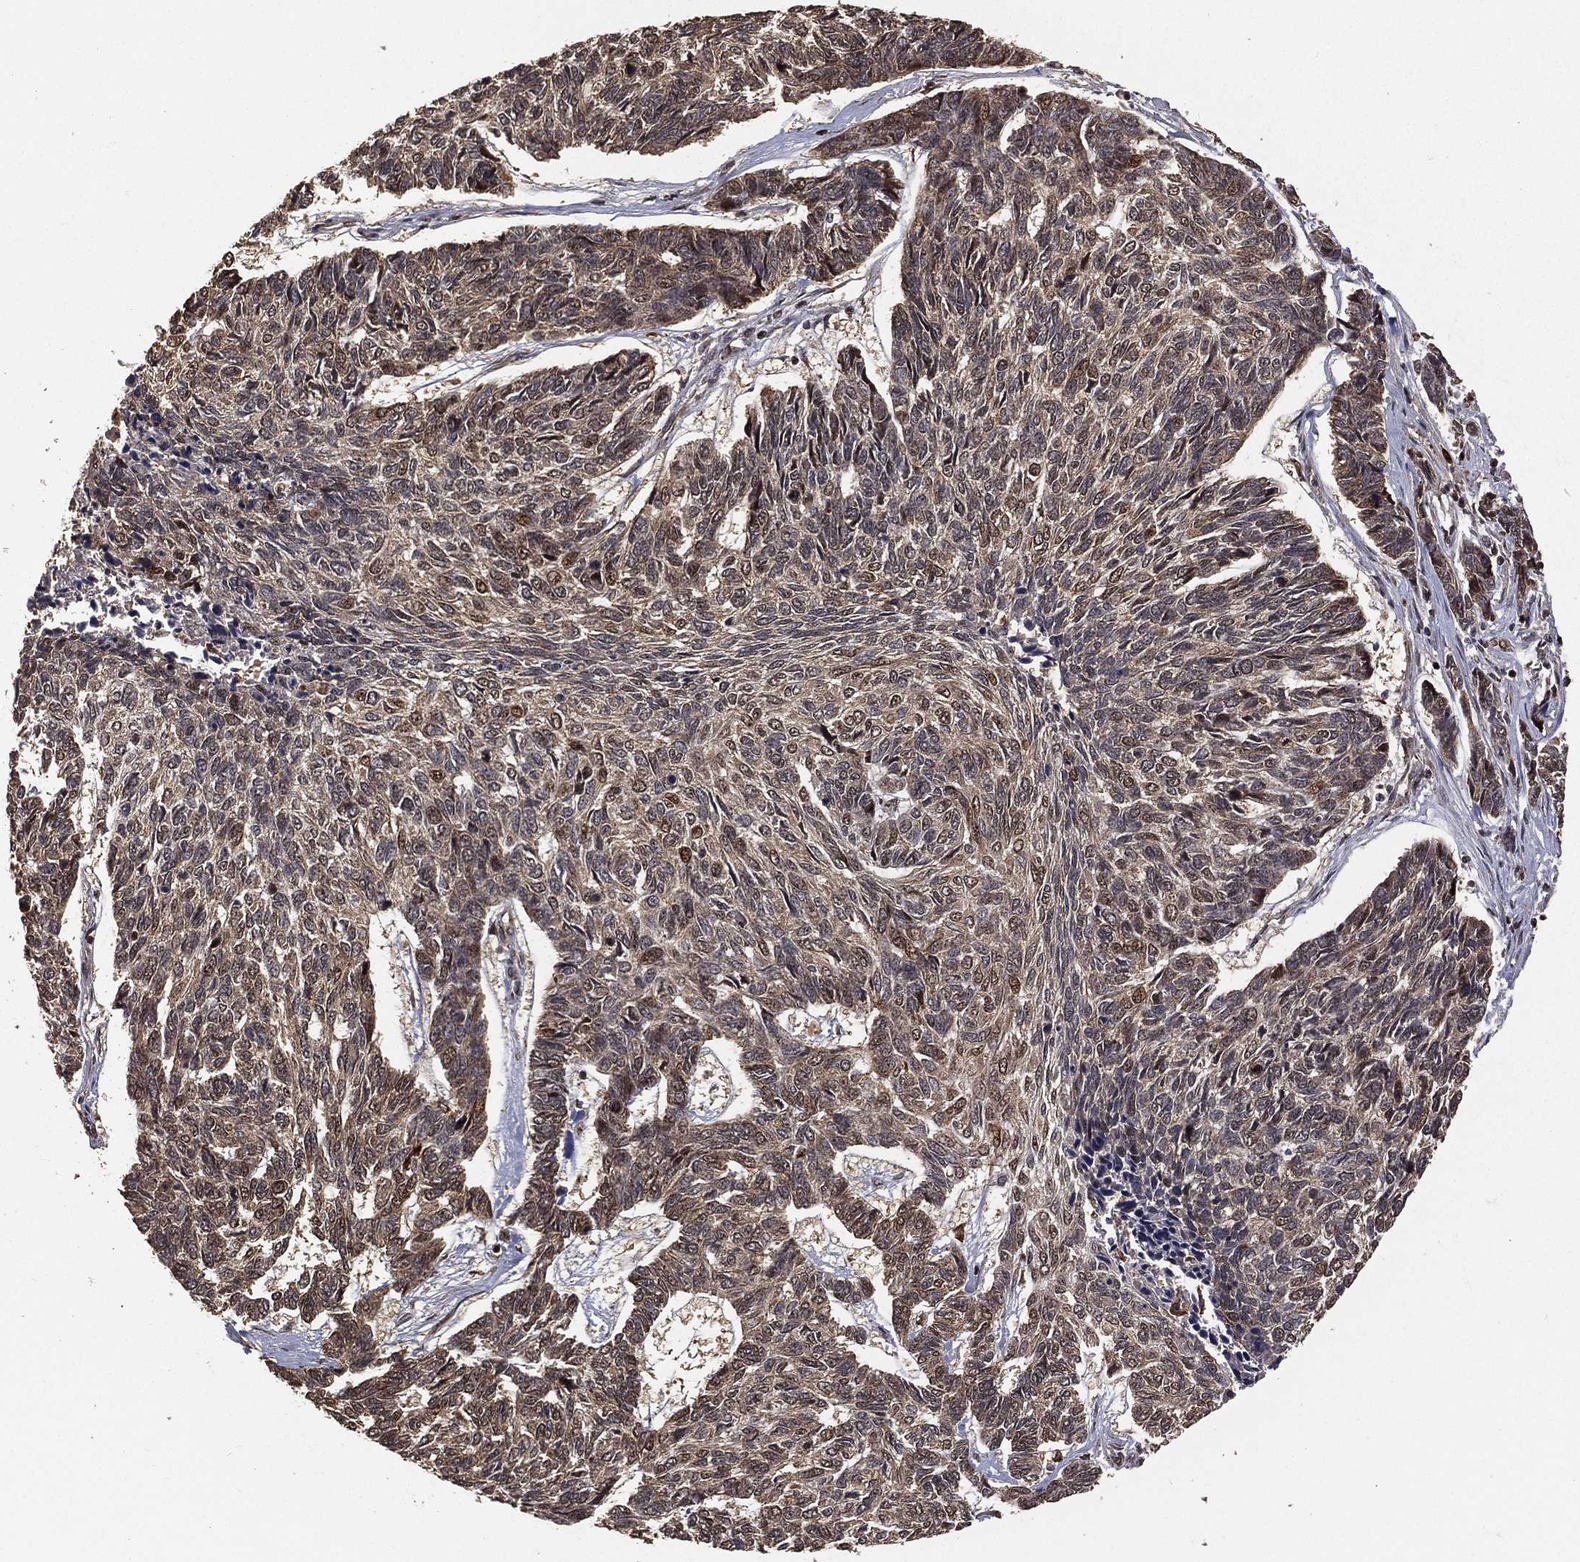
{"staining": {"intensity": "negative", "quantity": "none", "location": "none"}, "tissue": "skin cancer", "cell_type": "Tumor cells", "image_type": "cancer", "snomed": [{"axis": "morphology", "description": "Basal cell carcinoma"}, {"axis": "topography", "description": "Skin"}], "caption": "Immunohistochemistry photomicrograph of basal cell carcinoma (skin) stained for a protein (brown), which displays no positivity in tumor cells. The staining was performed using DAB (3,3'-diaminobenzidine) to visualize the protein expression in brown, while the nuclei were stained in blue with hematoxylin (Magnification: 20x).", "gene": "MAPK1", "patient": {"sex": "female", "age": 65}}